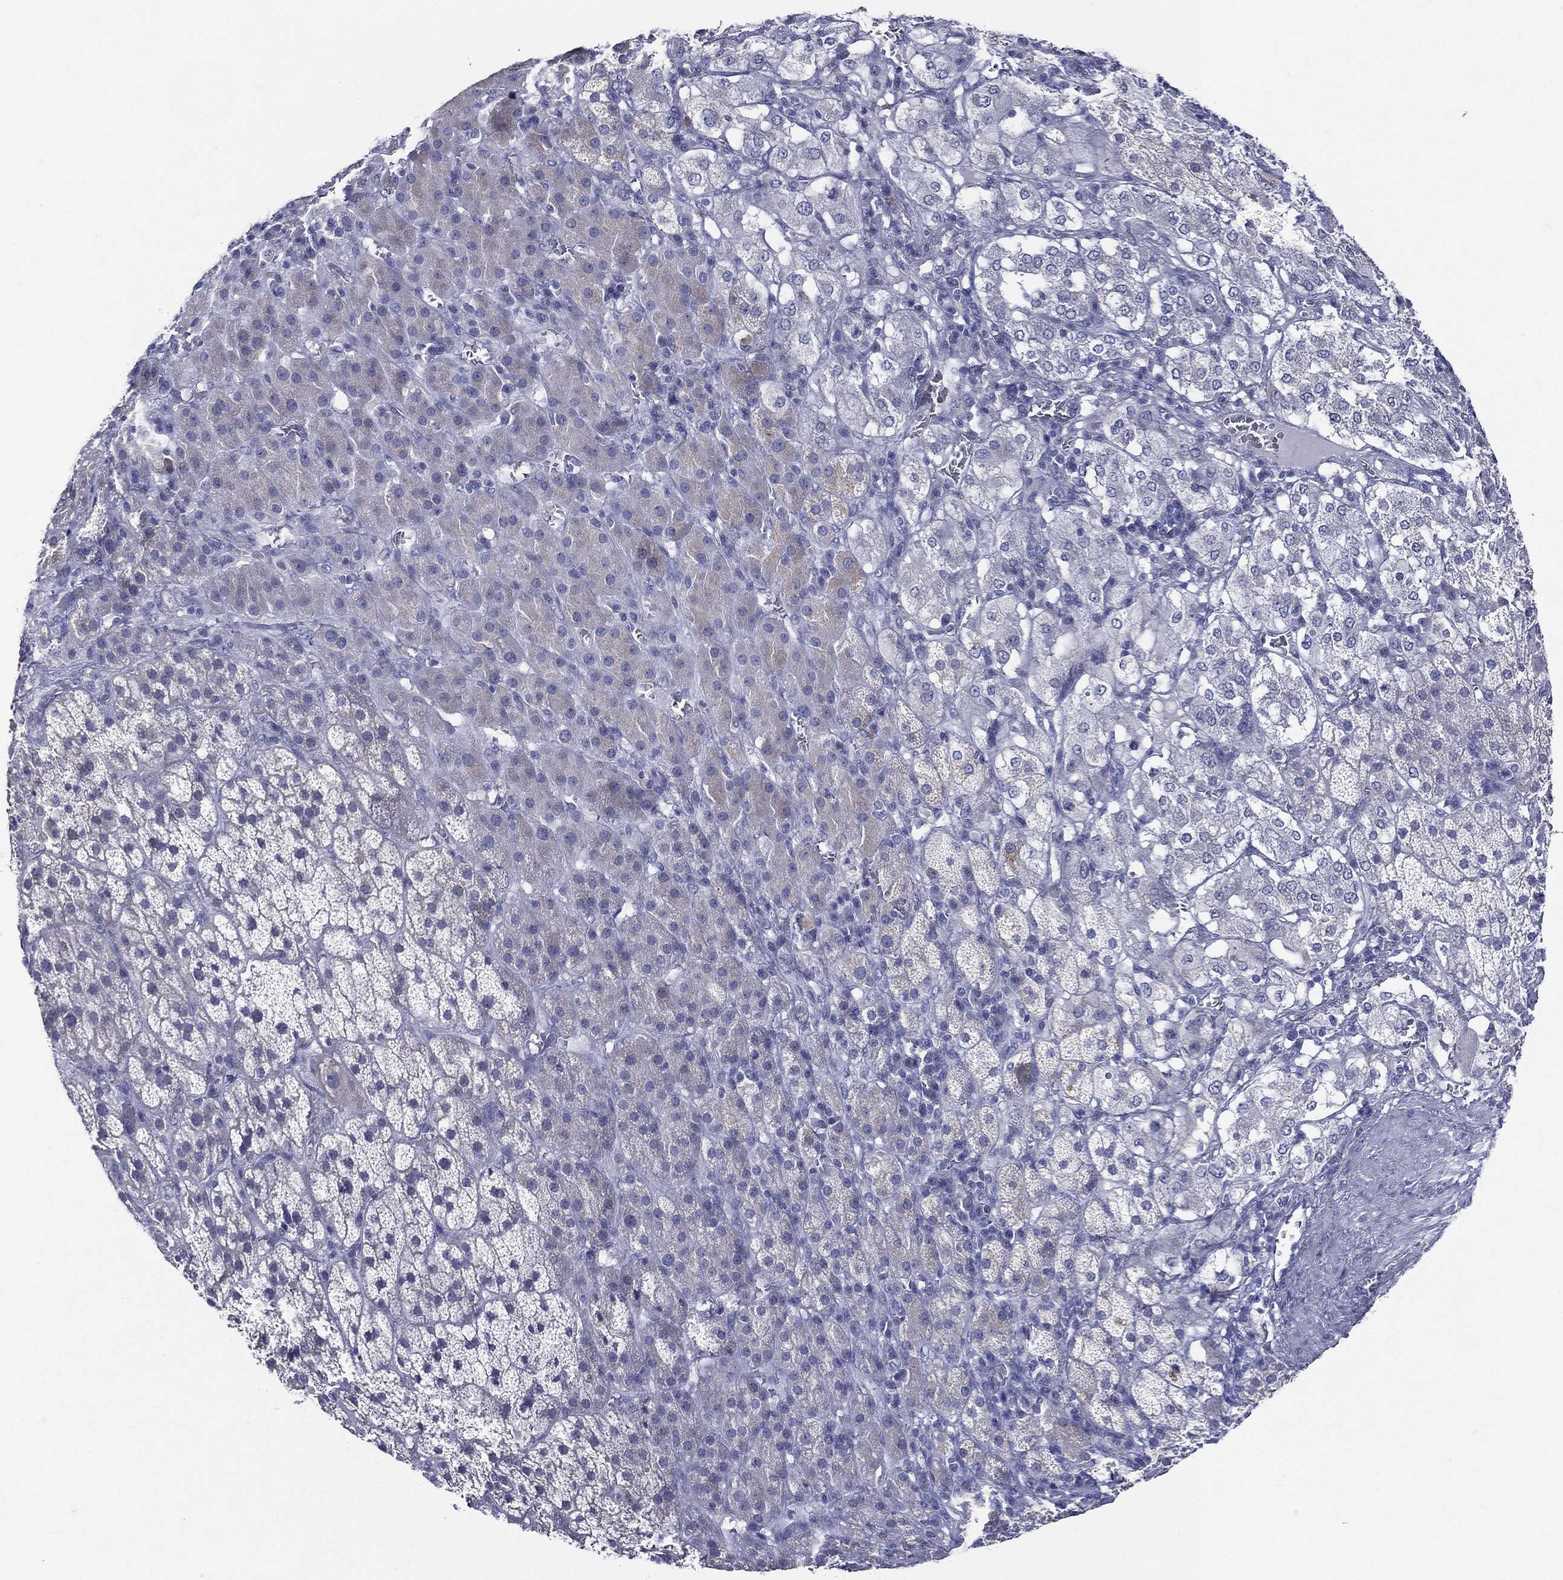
{"staining": {"intensity": "weak", "quantity": "<25%", "location": "cytoplasmic/membranous"}, "tissue": "adrenal gland", "cell_type": "Glandular cells", "image_type": "normal", "snomed": [{"axis": "morphology", "description": "Normal tissue, NOS"}, {"axis": "topography", "description": "Adrenal gland"}], "caption": "A high-resolution micrograph shows immunohistochemistry (IHC) staining of benign adrenal gland, which reveals no significant expression in glandular cells.", "gene": "TGM1", "patient": {"sex": "male", "age": 70}}